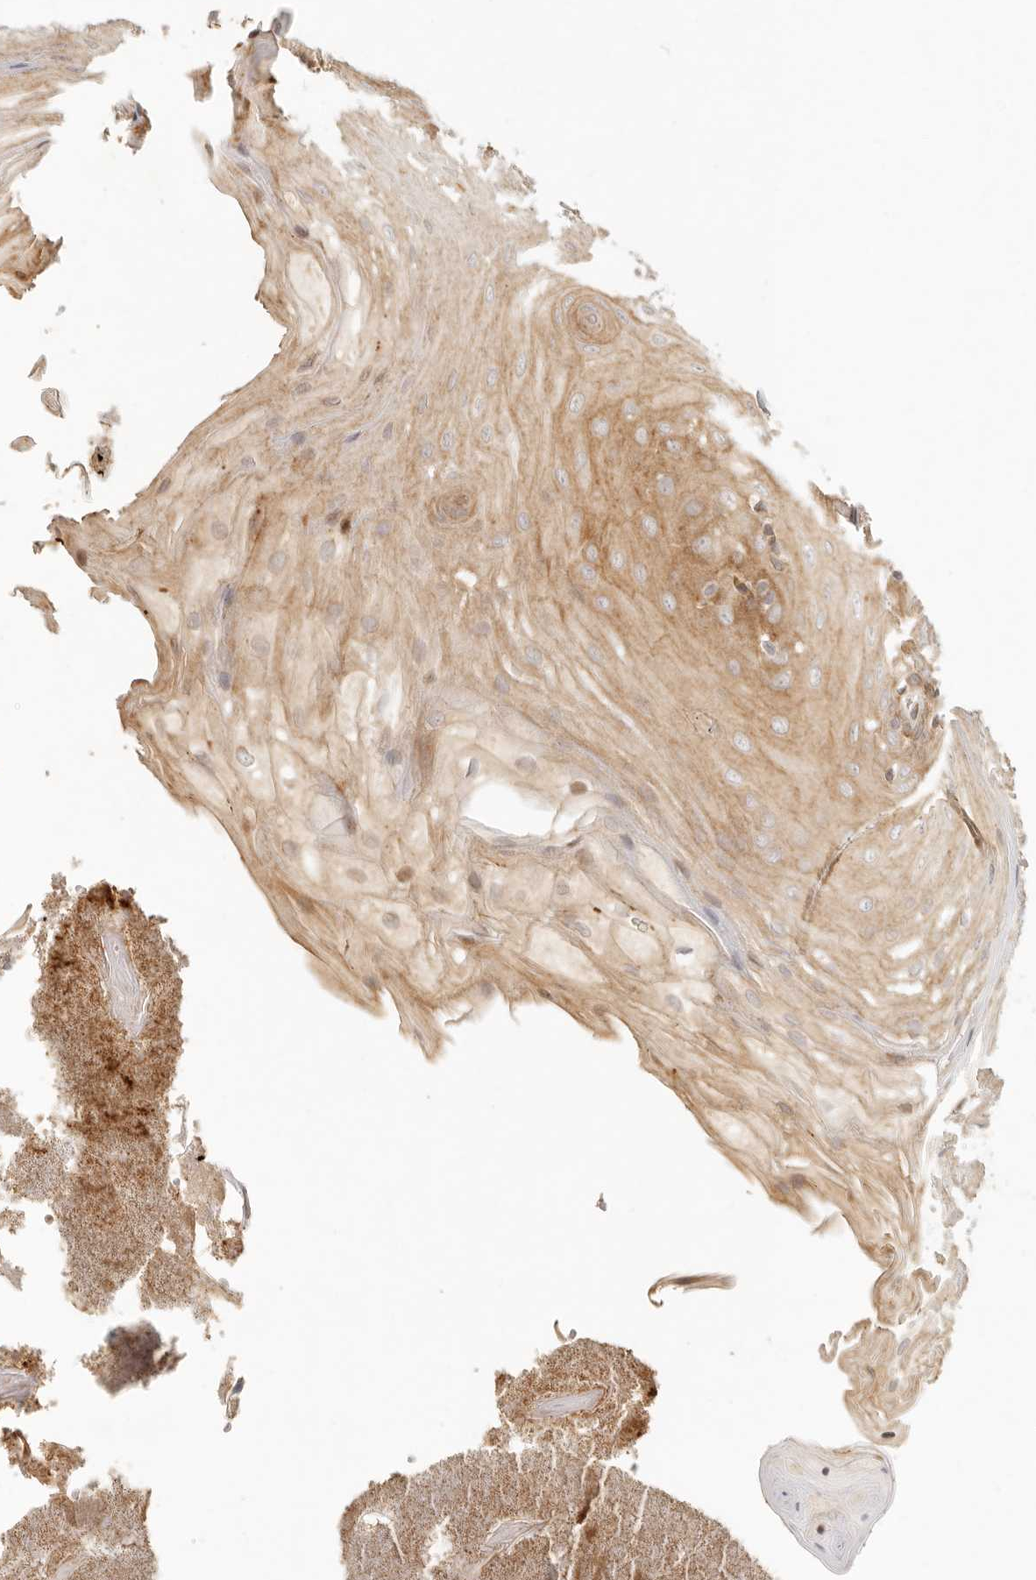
{"staining": {"intensity": "moderate", "quantity": "25%-75%", "location": "cytoplasmic/membranous"}, "tissue": "oral mucosa", "cell_type": "Squamous epithelial cells", "image_type": "normal", "snomed": [{"axis": "morphology", "description": "Normal tissue, NOS"}, {"axis": "morphology", "description": "Squamous cell carcinoma, NOS"}, {"axis": "topography", "description": "Skeletal muscle"}, {"axis": "topography", "description": "Oral tissue"}, {"axis": "topography", "description": "Salivary gland"}, {"axis": "topography", "description": "Head-Neck"}], "caption": "About 25%-75% of squamous epithelial cells in unremarkable oral mucosa reveal moderate cytoplasmic/membranous protein expression as visualized by brown immunohistochemical staining.", "gene": "KLHL38", "patient": {"sex": "male", "age": 54}}